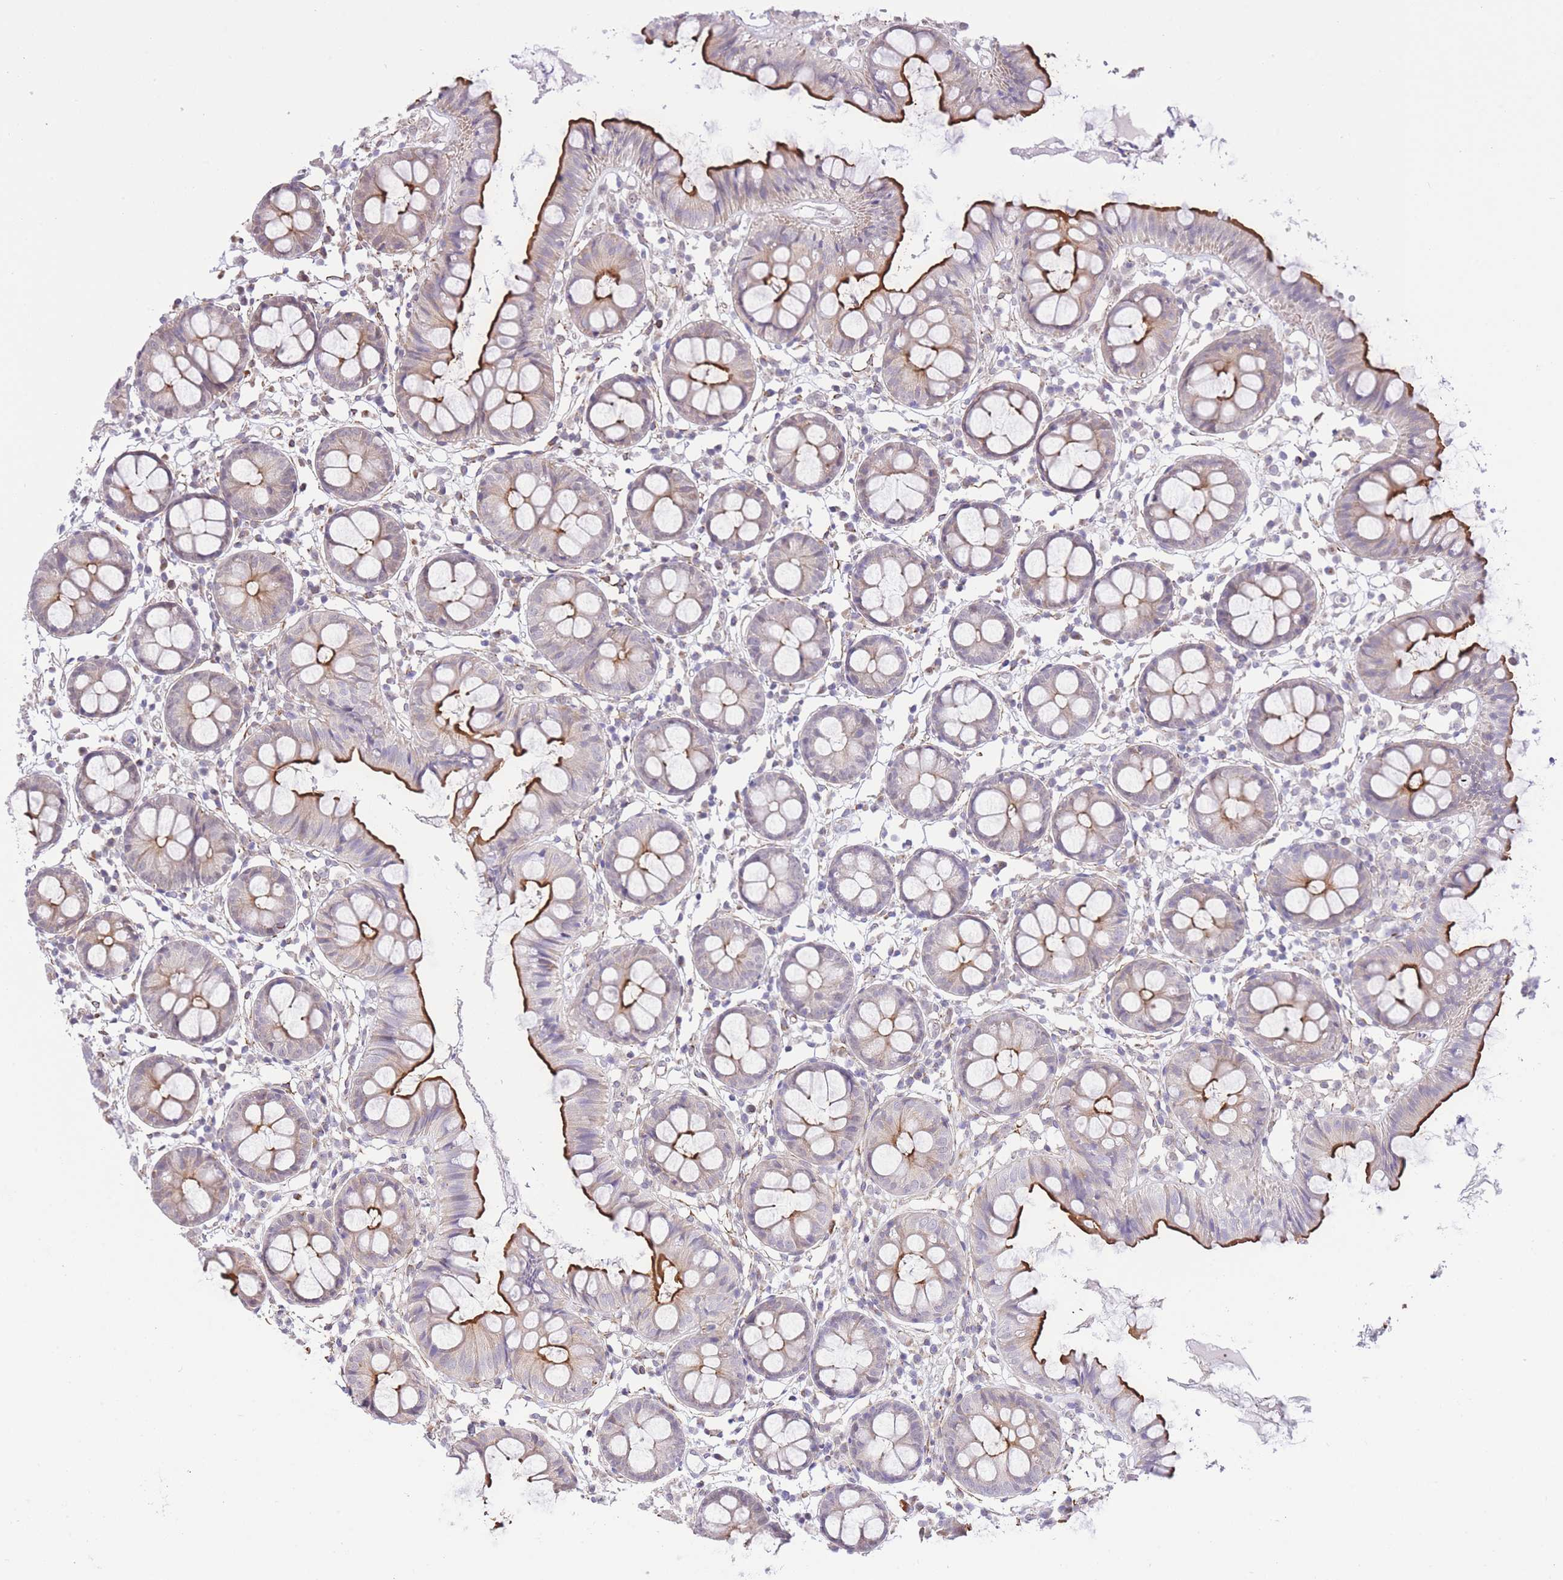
{"staining": {"intensity": "strong", "quantity": "25%-75%", "location": "cytoplasmic/membranous"}, "tissue": "colon", "cell_type": "Endothelial cells", "image_type": "normal", "snomed": [{"axis": "morphology", "description": "Normal tissue, NOS"}, {"axis": "topography", "description": "Colon"}], "caption": "About 25%-75% of endothelial cells in unremarkable human colon exhibit strong cytoplasmic/membranous protein expression as visualized by brown immunohistochemical staining.", "gene": "PSG11", "patient": {"sex": "female", "age": 84}}